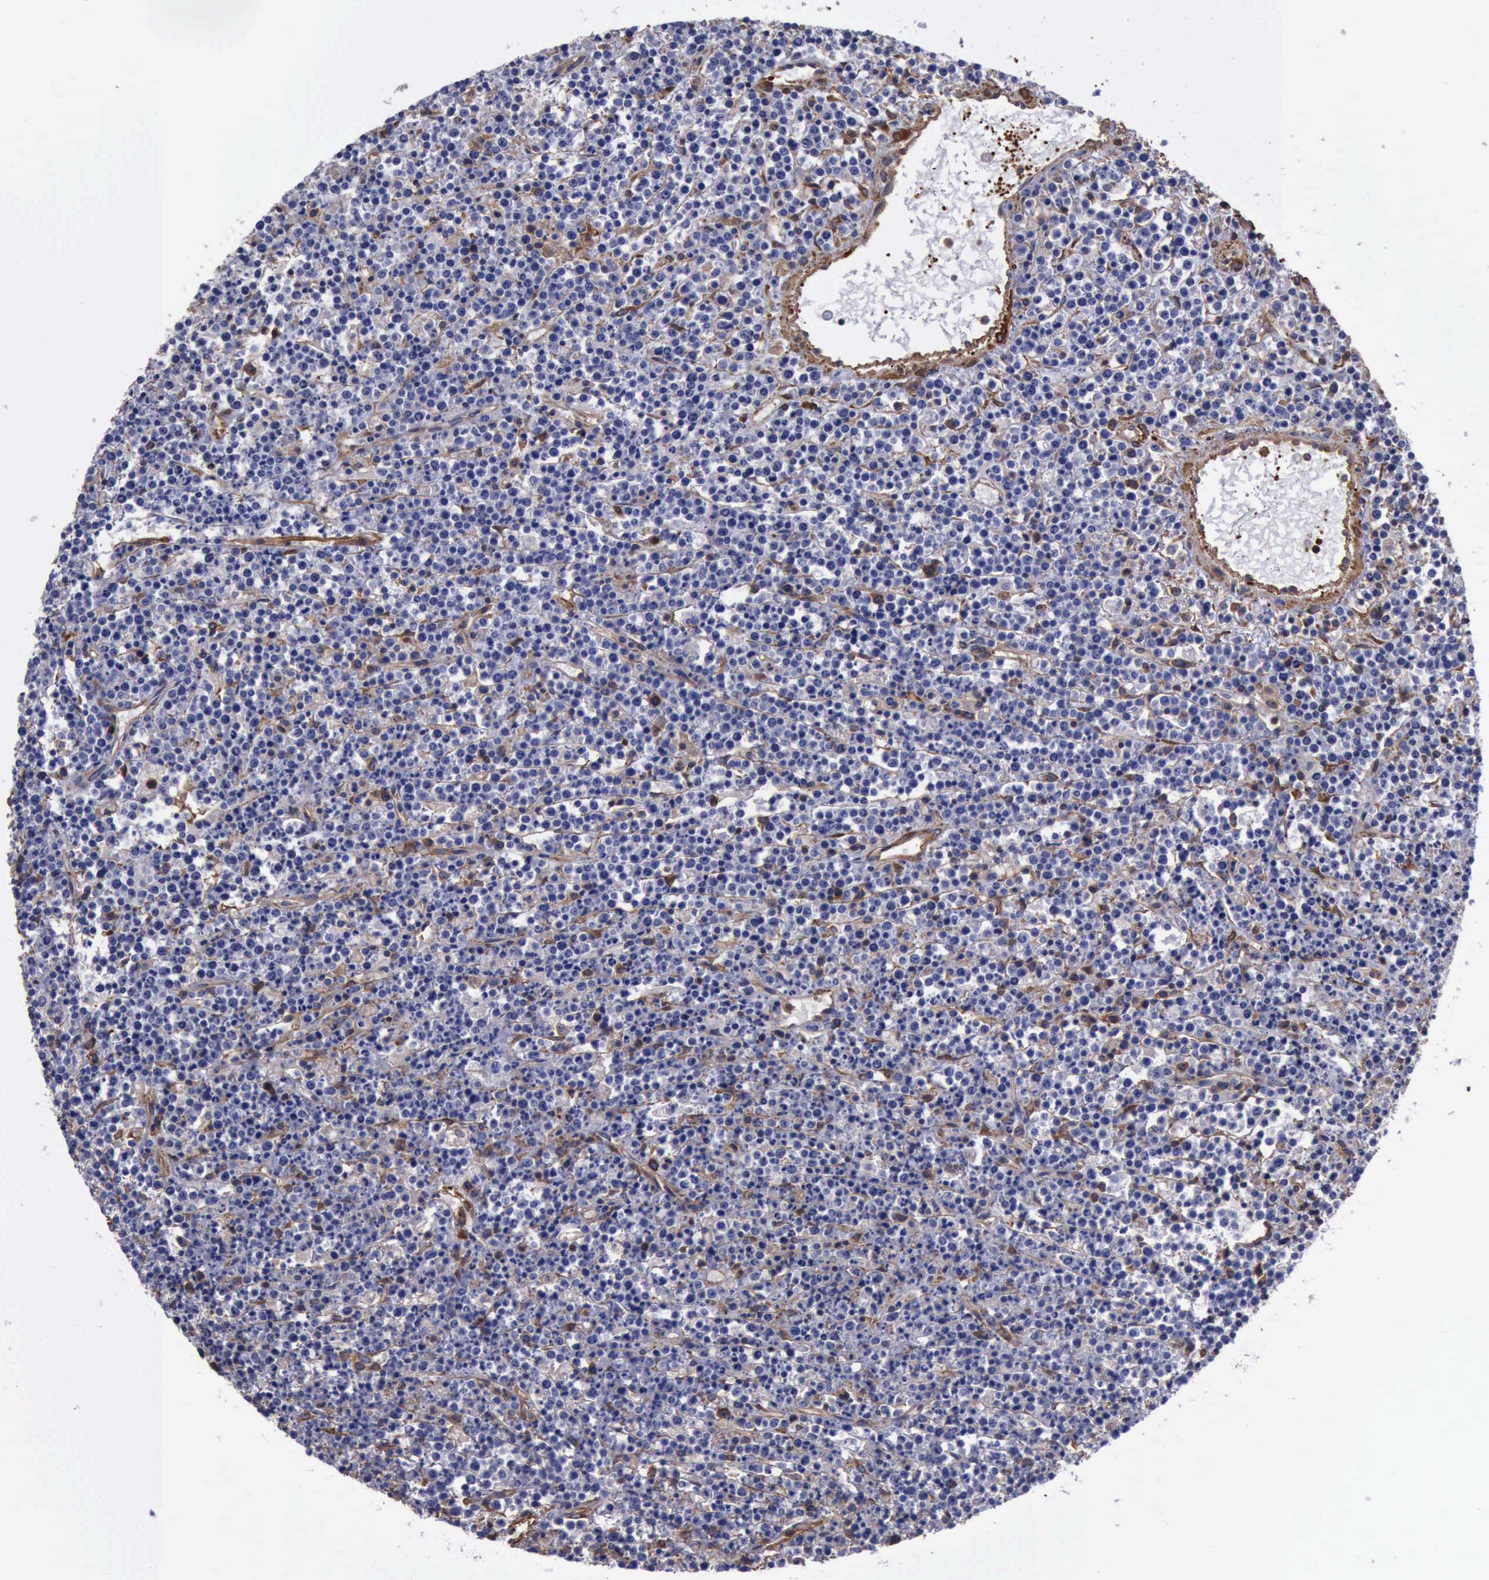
{"staining": {"intensity": "strong", "quantity": "<25%", "location": "cytoplasmic/membranous"}, "tissue": "lymphoma", "cell_type": "Tumor cells", "image_type": "cancer", "snomed": [{"axis": "morphology", "description": "Malignant lymphoma, non-Hodgkin's type, High grade"}, {"axis": "topography", "description": "Ovary"}], "caption": "Tumor cells show medium levels of strong cytoplasmic/membranous expression in about <25% of cells in human lymphoma.", "gene": "FLNA", "patient": {"sex": "female", "age": 56}}